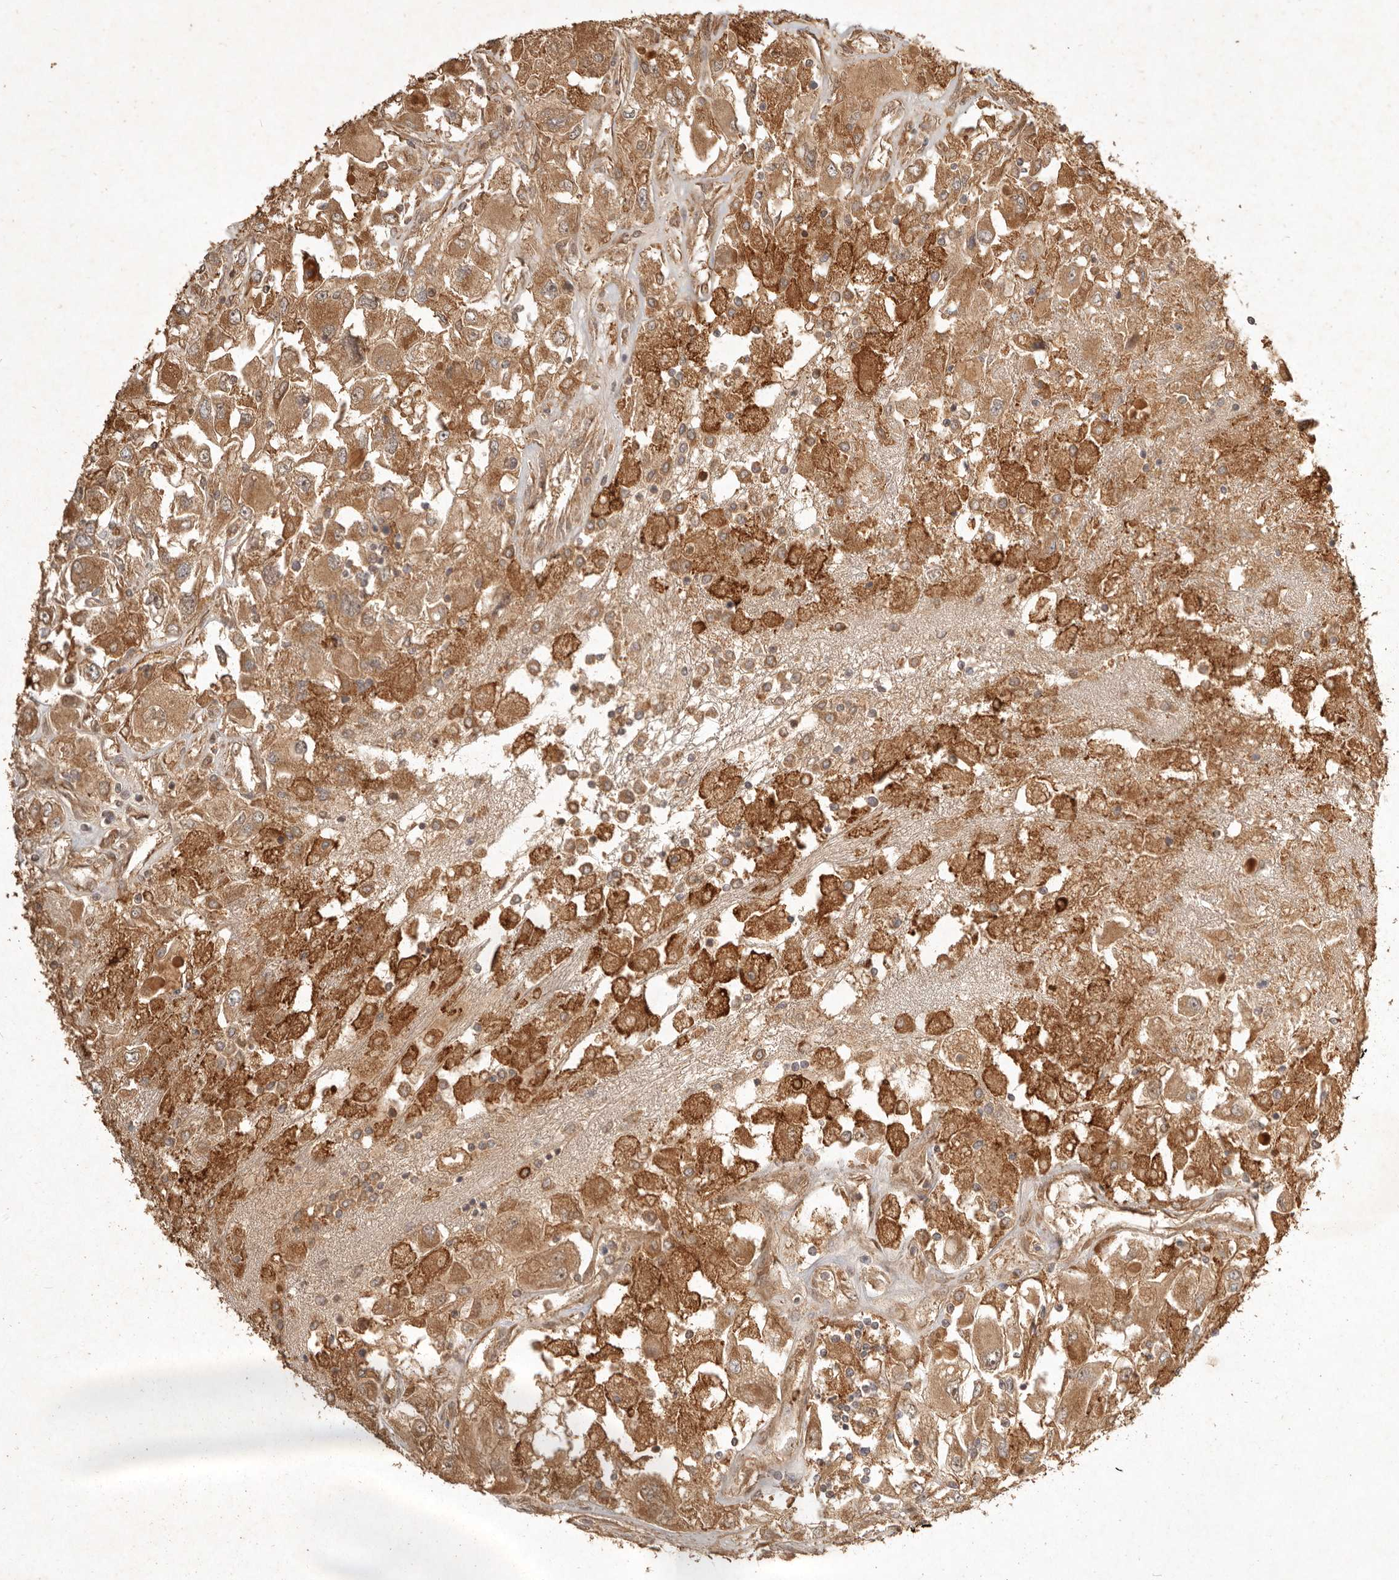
{"staining": {"intensity": "moderate", "quantity": ">75%", "location": "cytoplasmic/membranous"}, "tissue": "renal cancer", "cell_type": "Tumor cells", "image_type": "cancer", "snomed": [{"axis": "morphology", "description": "Adenocarcinoma, NOS"}, {"axis": "topography", "description": "Kidney"}], "caption": "Protein expression analysis of human renal adenocarcinoma reveals moderate cytoplasmic/membranous expression in approximately >75% of tumor cells.", "gene": "CLEC4C", "patient": {"sex": "female", "age": 52}}